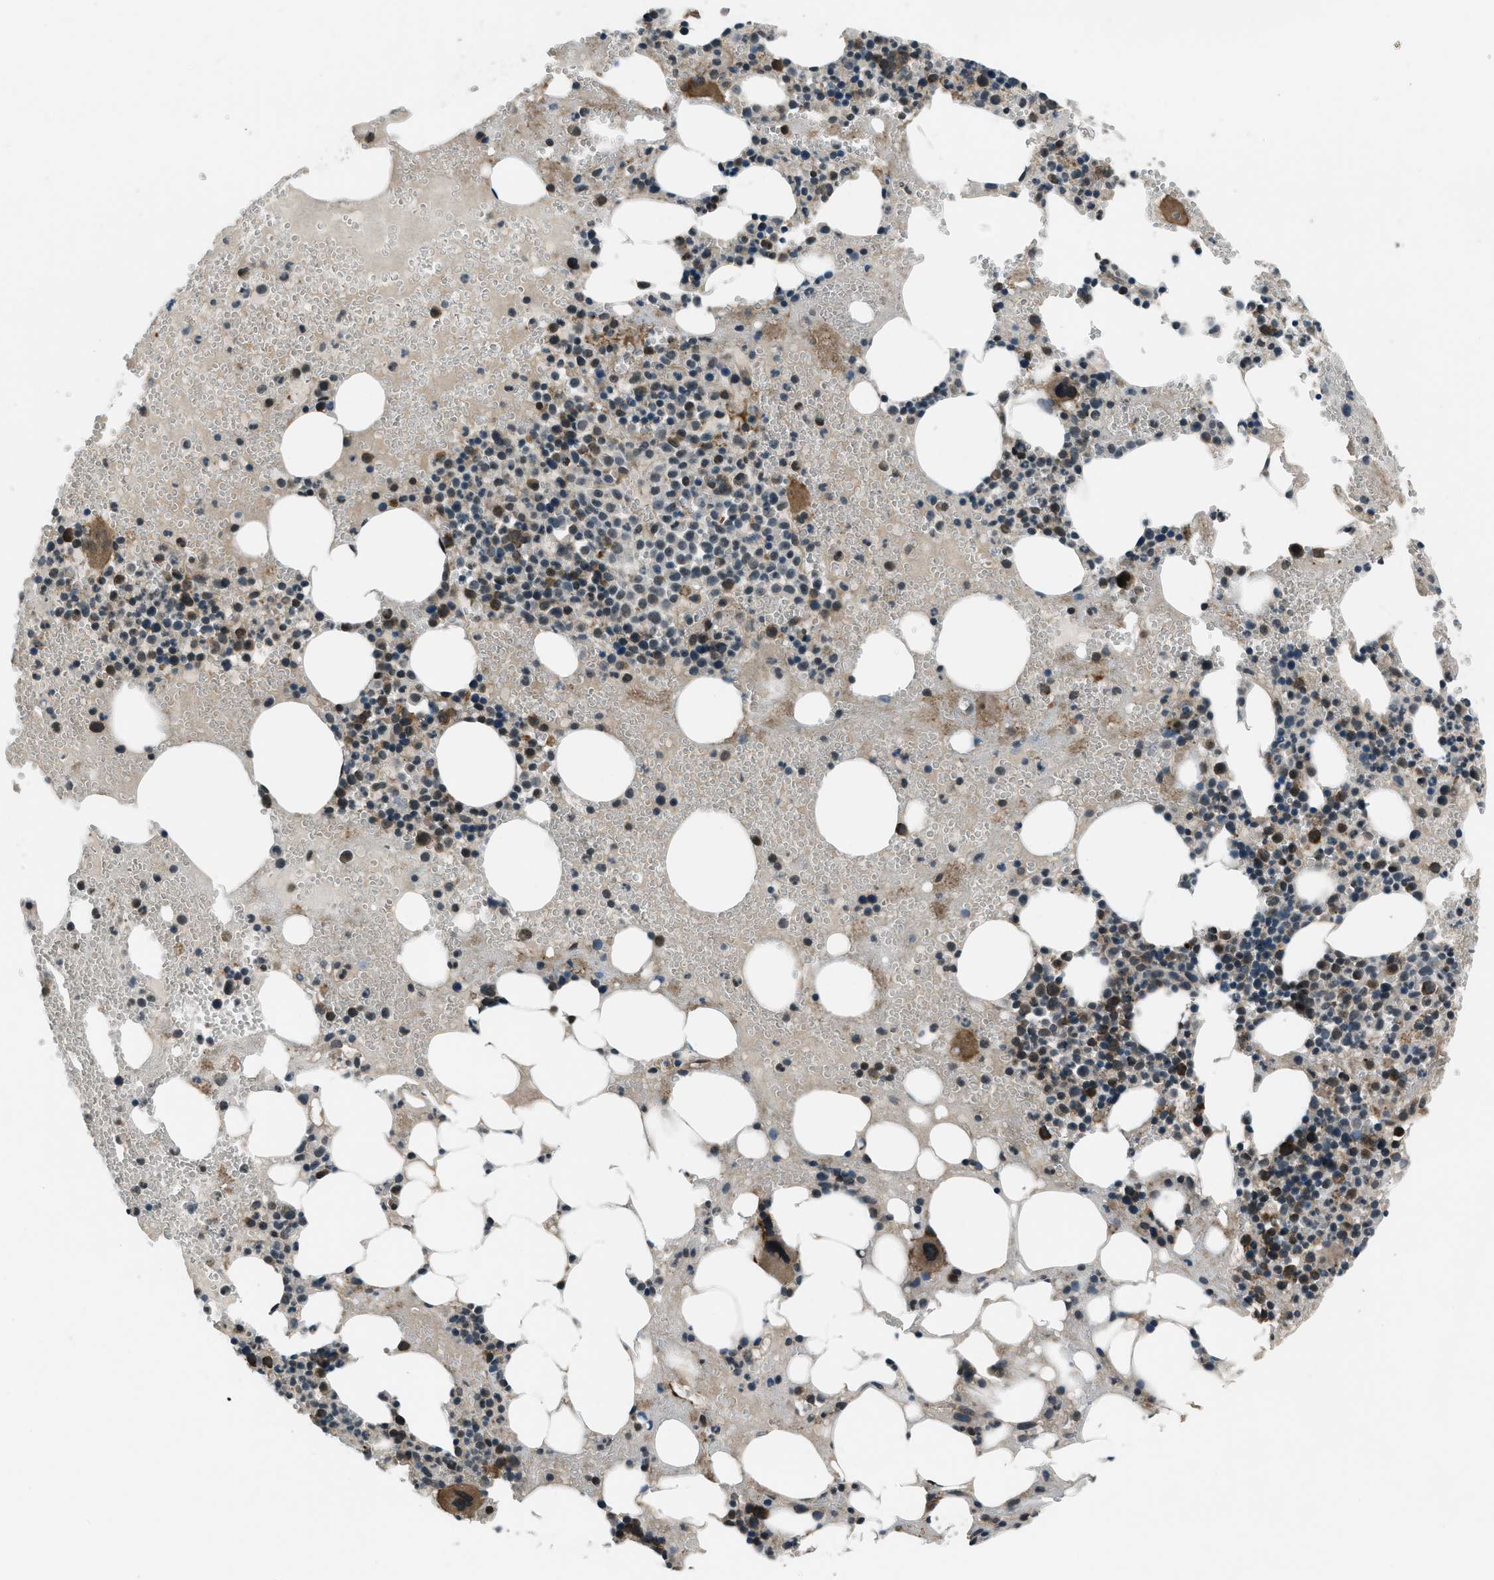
{"staining": {"intensity": "moderate", "quantity": ">75%", "location": "cytoplasmic/membranous"}, "tissue": "bone marrow", "cell_type": "Hematopoietic cells", "image_type": "normal", "snomed": [{"axis": "morphology", "description": "Normal tissue, NOS"}, {"axis": "morphology", "description": "Inflammation, NOS"}, {"axis": "topography", "description": "Bone marrow"}], "caption": "Protein staining by IHC demonstrates moderate cytoplasmic/membranous staining in approximately >75% of hematopoietic cells in normal bone marrow.", "gene": "ASAP2", "patient": {"sex": "female", "age": 78}}